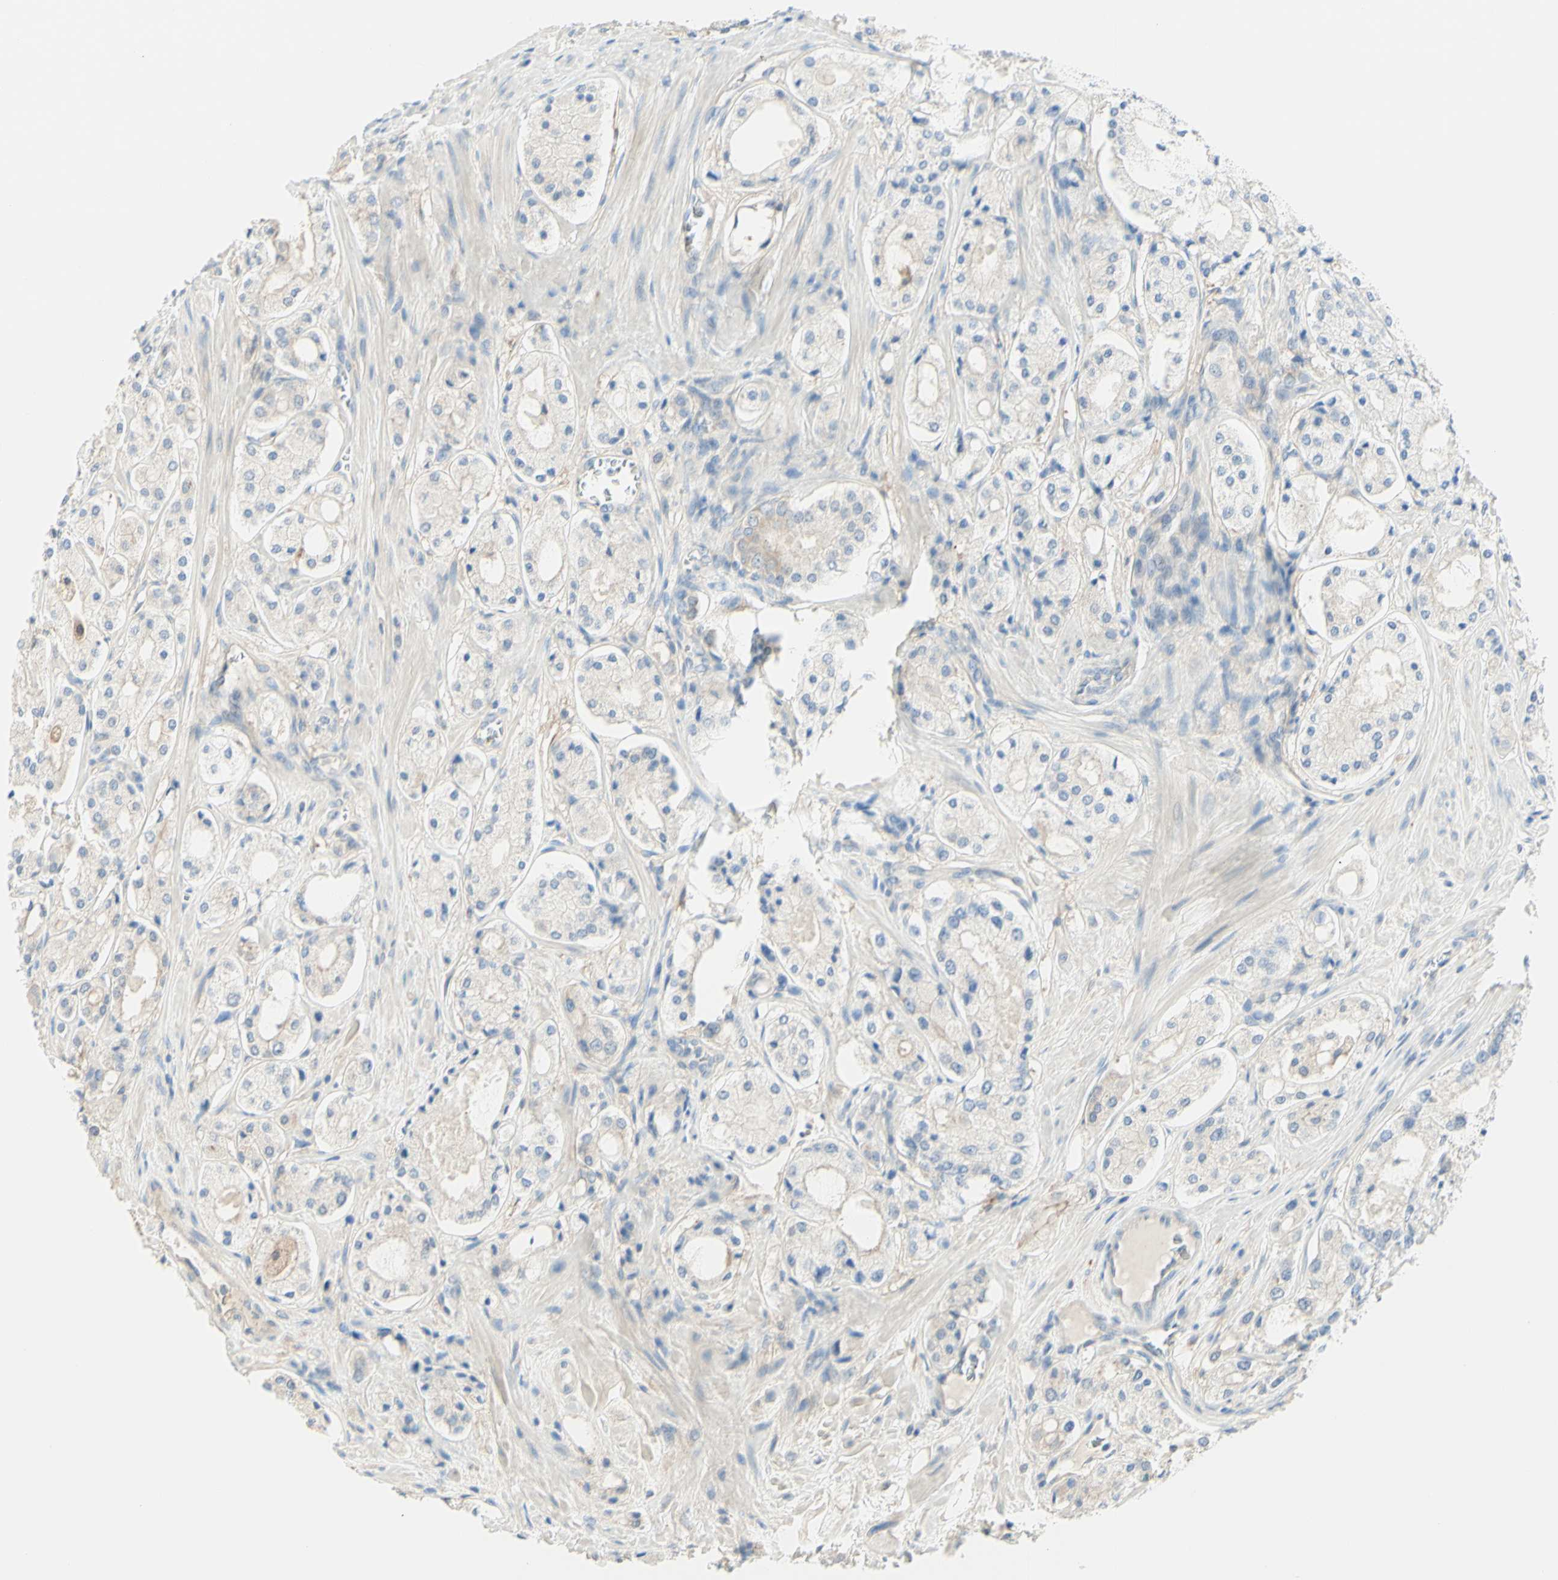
{"staining": {"intensity": "weak", "quantity": "<25%", "location": "cytoplasmic/membranous"}, "tissue": "prostate cancer", "cell_type": "Tumor cells", "image_type": "cancer", "snomed": [{"axis": "morphology", "description": "Adenocarcinoma, High grade"}, {"axis": "topography", "description": "Prostate"}], "caption": "Immunohistochemistry (IHC) of prostate cancer (adenocarcinoma (high-grade)) shows no staining in tumor cells.", "gene": "MTM1", "patient": {"sex": "male", "age": 65}}